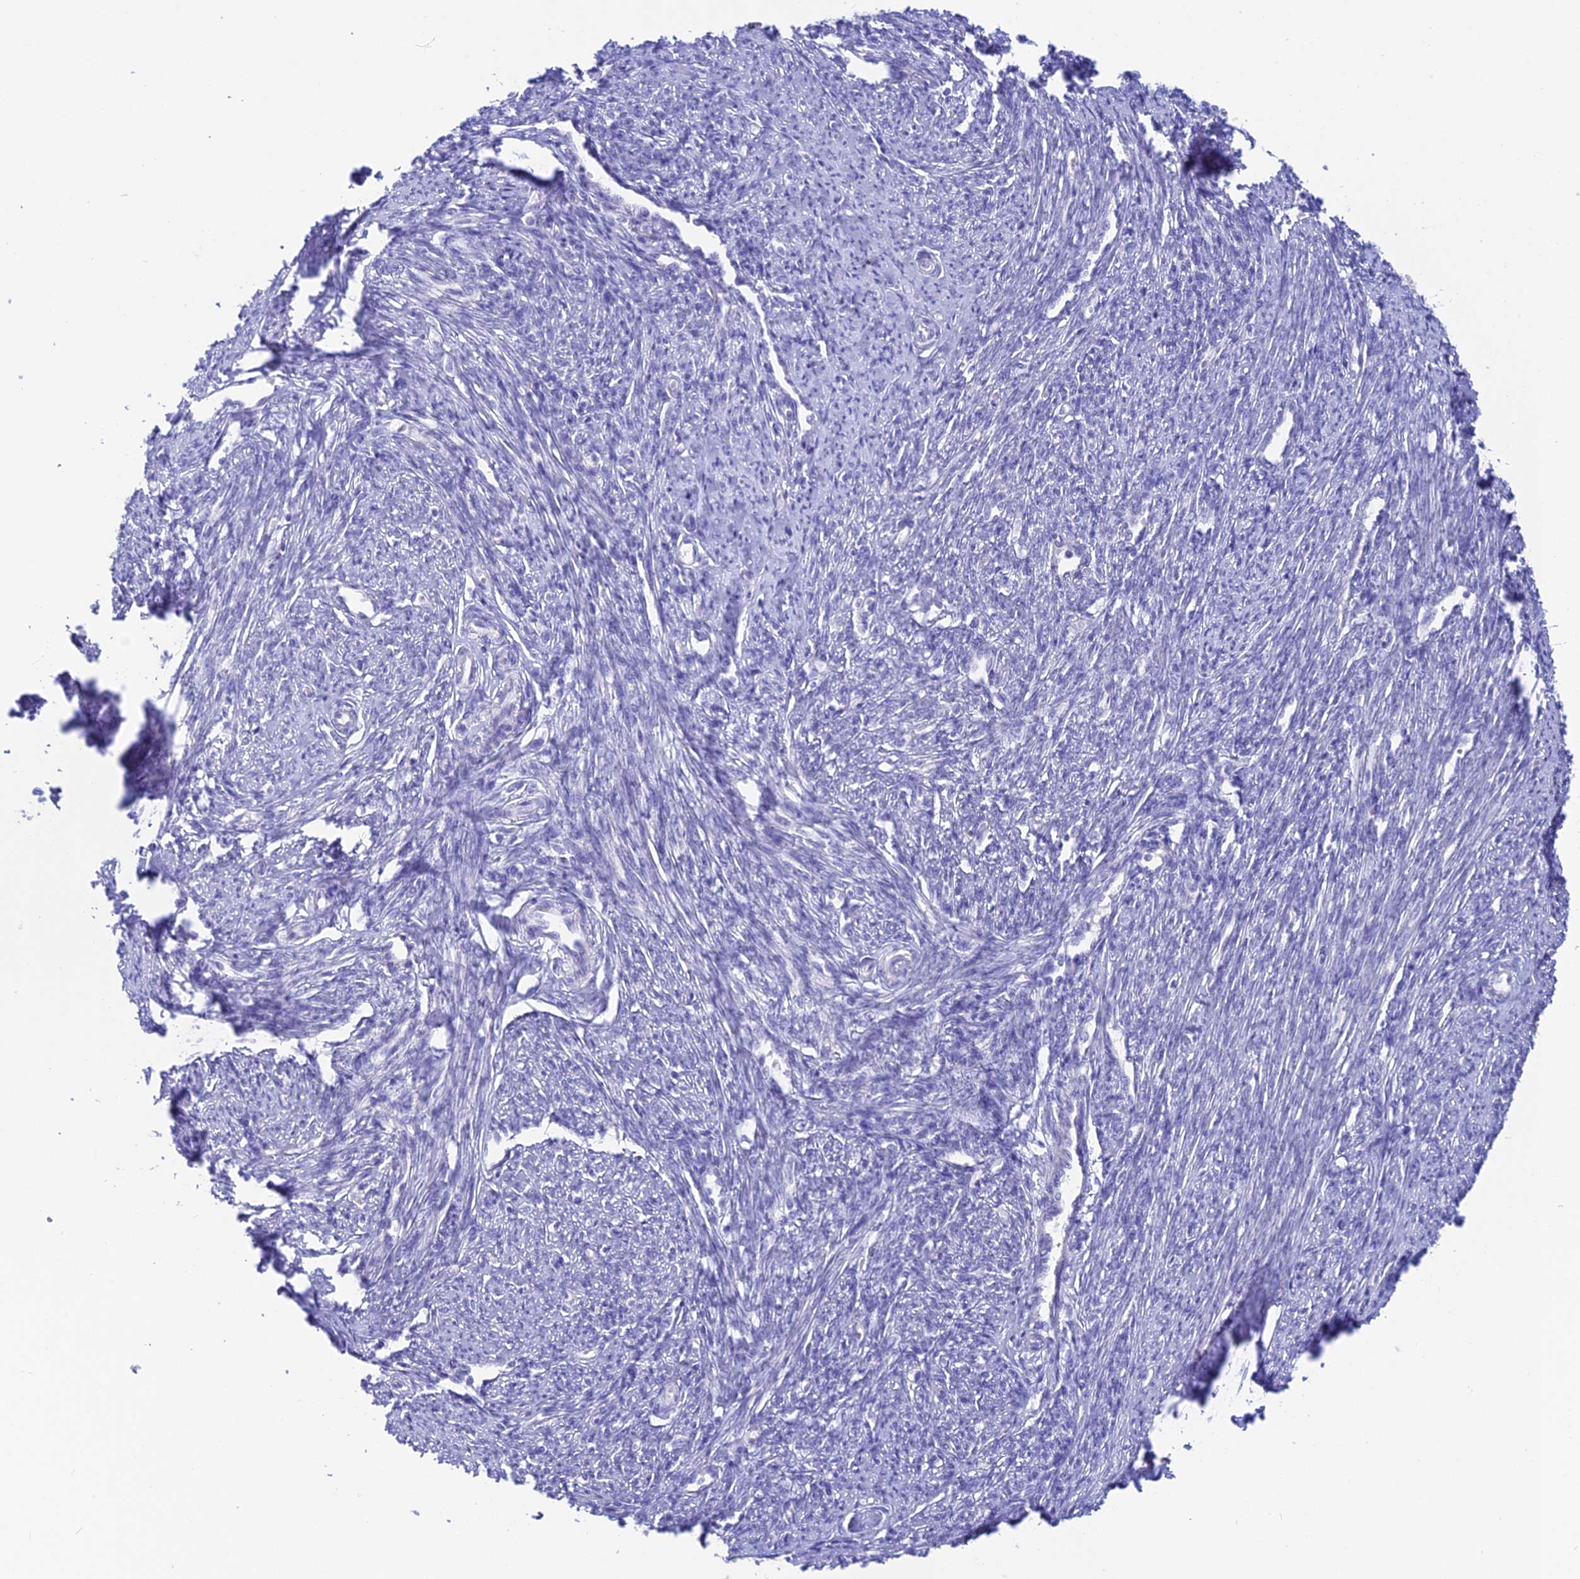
{"staining": {"intensity": "negative", "quantity": "none", "location": "none"}, "tissue": "smooth muscle", "cell_type": "Smooth muscle cells", "image_type": "normal", "snomed": [{"axis": "morphology", "description": "Normal tissue, NOS"}, {"axis": "topography", "description": "Smooth muscle"}, {"axis": "topography", "description": "Uterus"}], "caption": "The photomicrograph shows no significant staining in smooth muscle cells of smooth muscle.", "gene": "LZTFL1", "patient": {"sex": "female", "age": 59}}